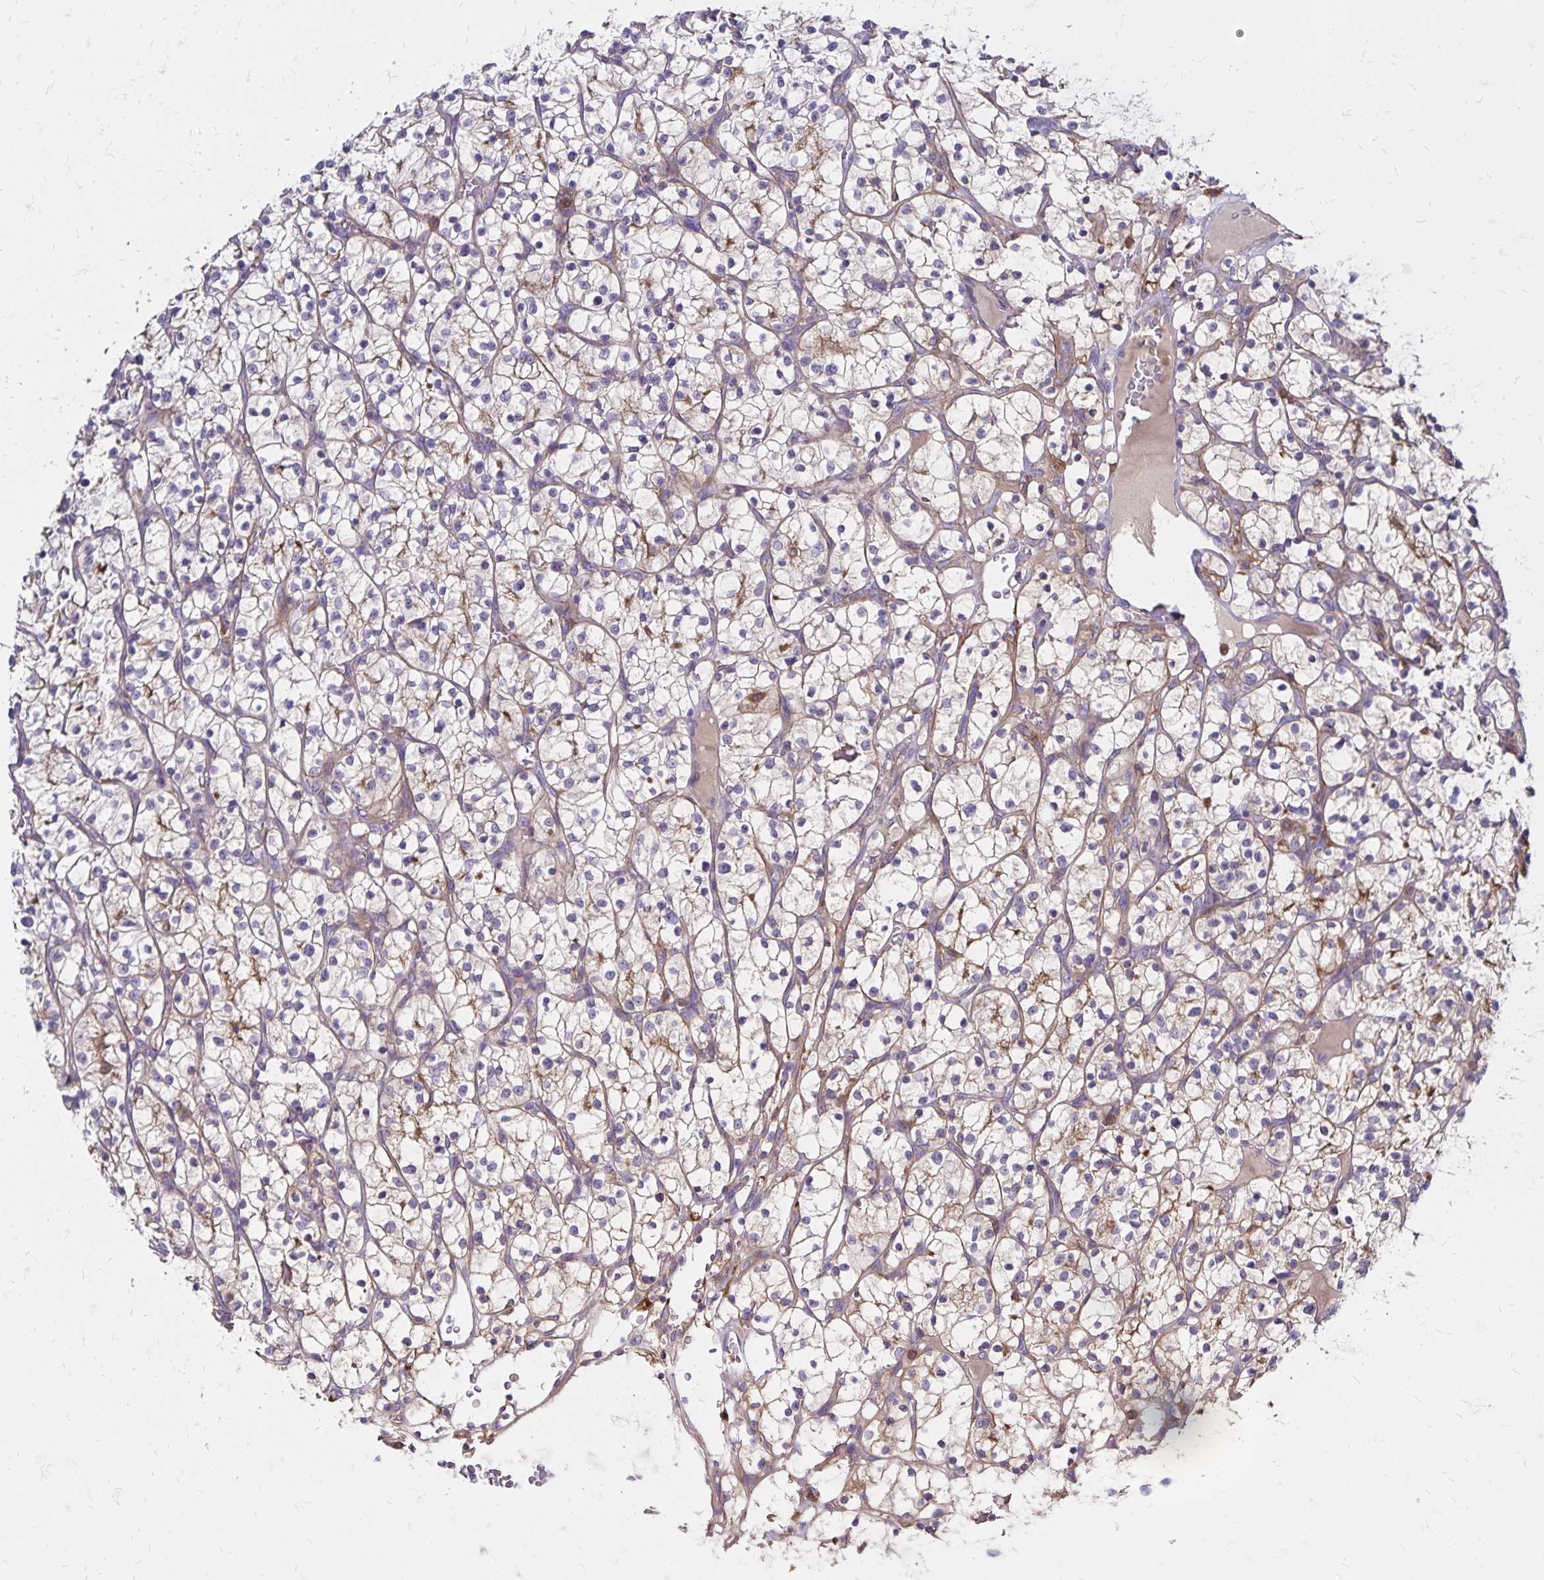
{"staining": {"intensity": "moderate", "quantity": "<25%", "location": "cytoplasmic/membranous"}, "tissue": "renal cancer", "cell_type": "Tumor cells", "image_type": "cancer", "snomed": [{"axis": "morphology", "description": "Adenocarcinoma, NOS"}, {"axis": "topography", "description": "Kidney"}], "caption": "IHC image of neoplastic tissue: adenocarcinoma (renal) stained using immunohistochemistry reveals low levels of moderate protein expression localized specifically in the cytoplasmic/membranous of tumor cells, appearing as a cytoplasmic/membranous brown color.", "gene": "TNS3", "patient": {"sex": "female", "age": 64}}